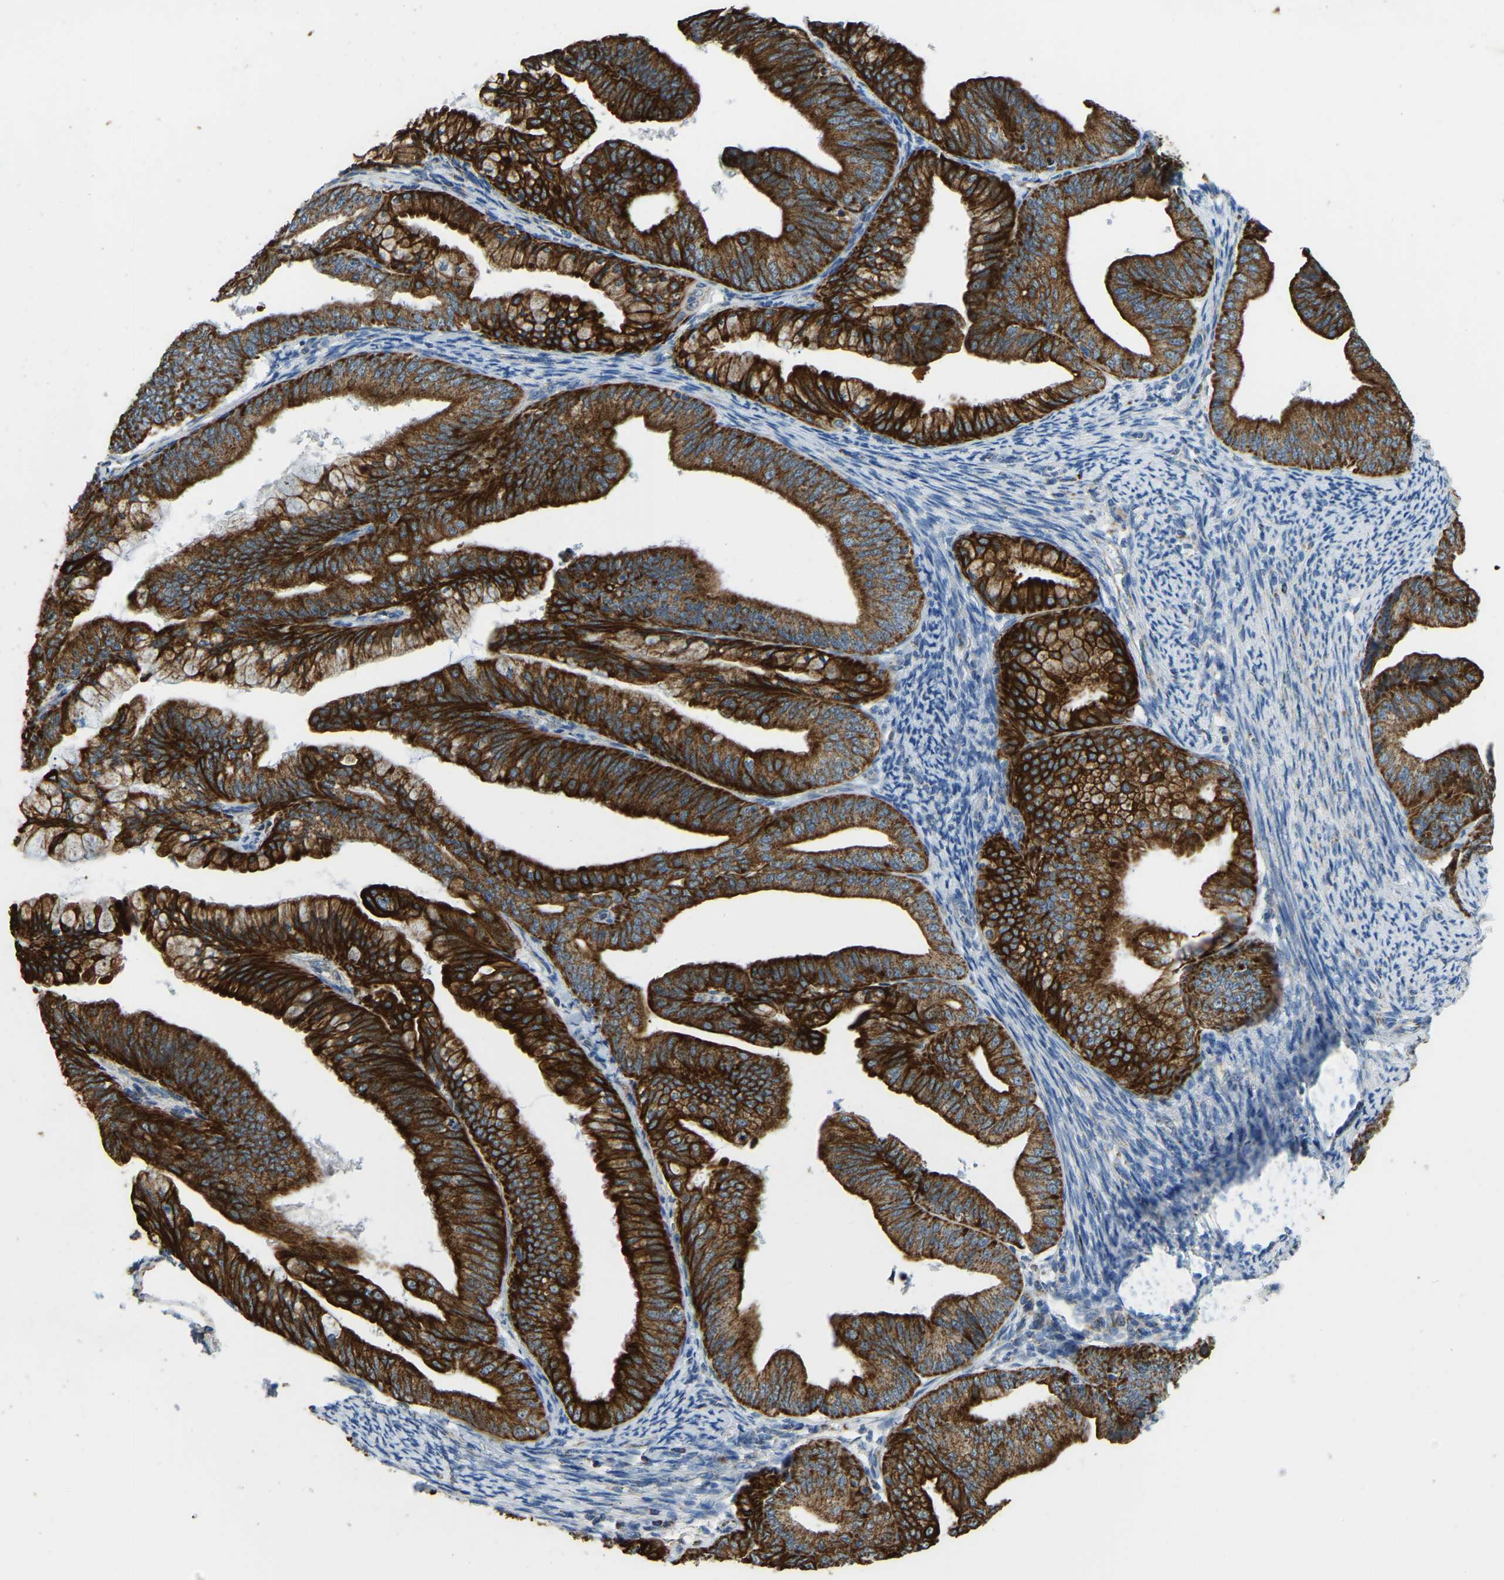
{"staining": {"intensity": "strong", "quantity": ">75%", "location": "cytoplasmic/membranous"}, "tissue": "endometrial cancer", "cell_type": "Tumor cells", "image_type": "cancer", "snomed": [{"axis": "morphology", "description": "Adenocarcinoma, NOS"}, {"axis": "topography", "description": "Endometrium"}], "caption": "Human endometrial adenocarcinoma stained with a protein marker shows strong staining in tumor cells.", "gene": "ZNF200", "patient": {"sex": "female", "age": 63}}